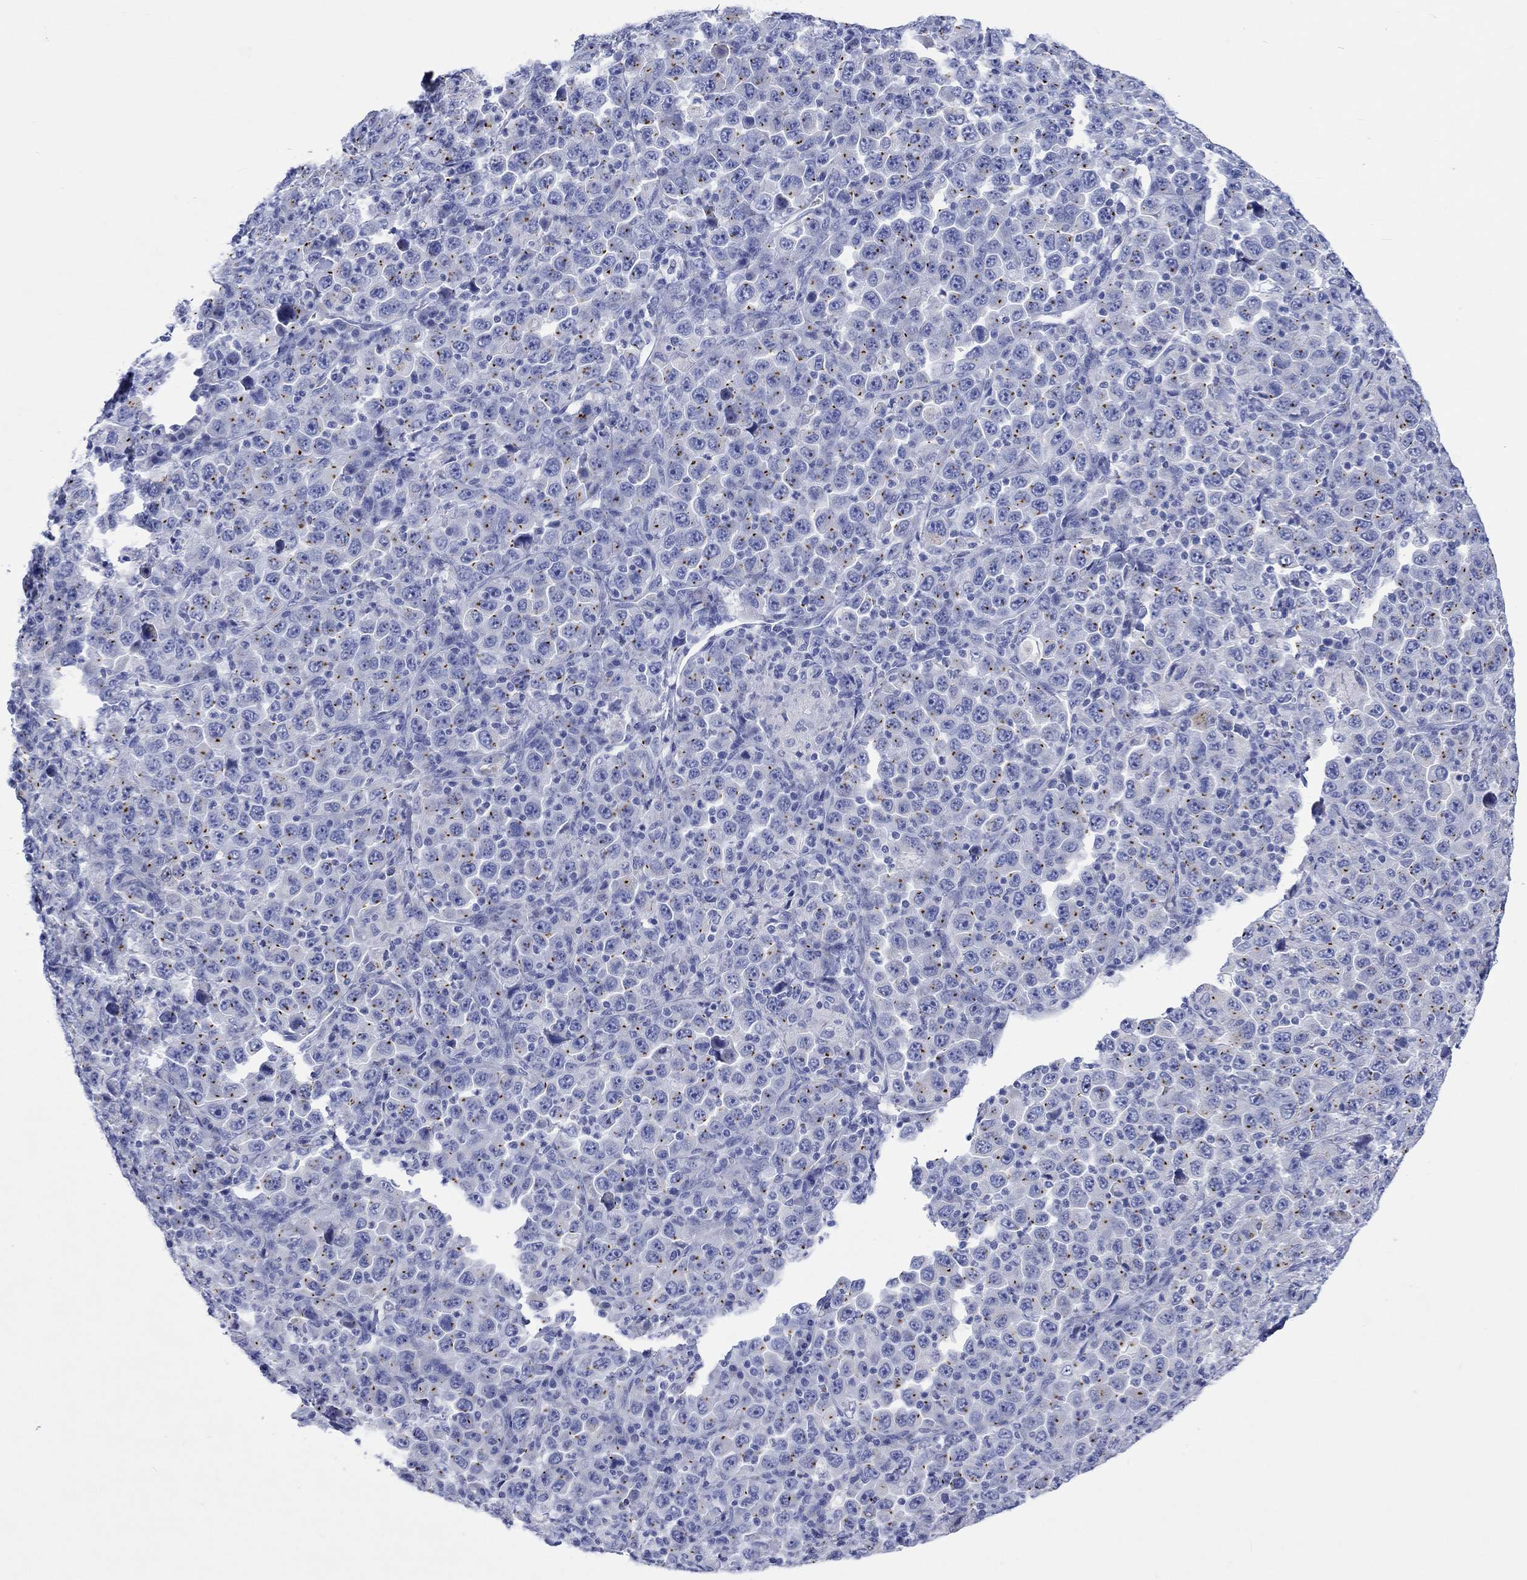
{"staining": {"intensity": "negative", "quantity": "none", "location": "none"}, "tissue": "stomach cancer", "cell_type": "Tumor cells", "image_type": "cancer", "snomed": [{"axis": "morphology", "description": "Normal tissue, NOS"}, {"axis": "morphology", "description": "Adenocarcinoma, NOS"}, {"axis": "topography", "description": "Stomach, upper"}, {"axis": "topography", "description": "Stomach"}], "caption": "The IHC photomicrograph has no significant positivity in tumor cells of stomach cancer (adenocarcinoma) tissue.", "gene": "CPLX2", "patient": {"sex": "male", "age": 59}}